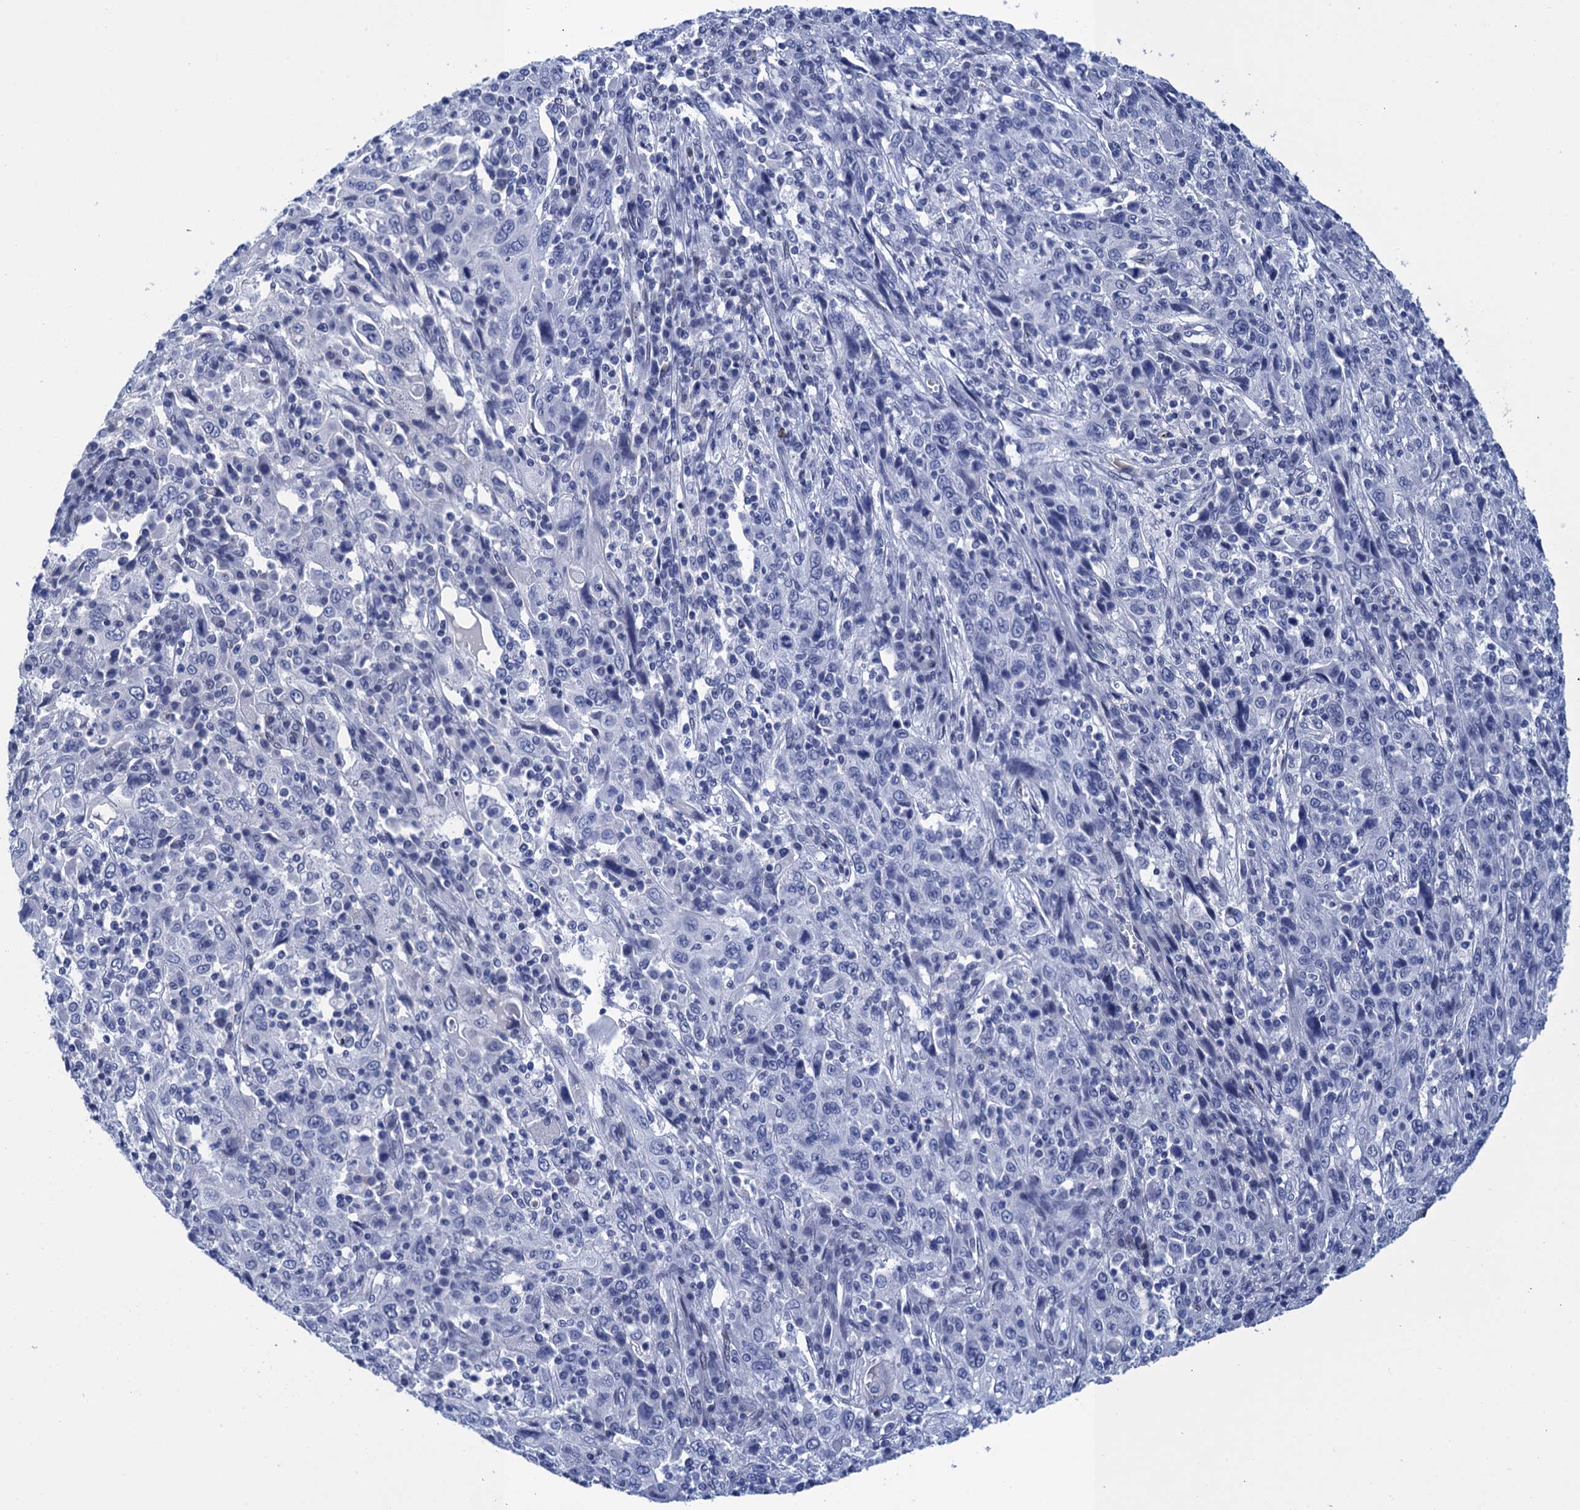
{"staining": {"intensity": "negative", "quantity": "none", "location": "none"}, "tissue": "cervical cancer", "cell_type": "Tumor cells", "image_type": "cancer", "snomed": [{"axis": "morphology", "description": "Squamous cell carcinoma, NOS"}, {"axis": "topography", "description": "Cervix"}], "caption": "Immunohistochemistry image of neoplastic tissue: human cervical cancer (squamous cell carcinoma) stained with DAB (3,3'-diaminobenzidine) displays no significant protein expression in tumor cells.", "gene": "METTL25", "patient": {"sex": "female", "age": 46}}